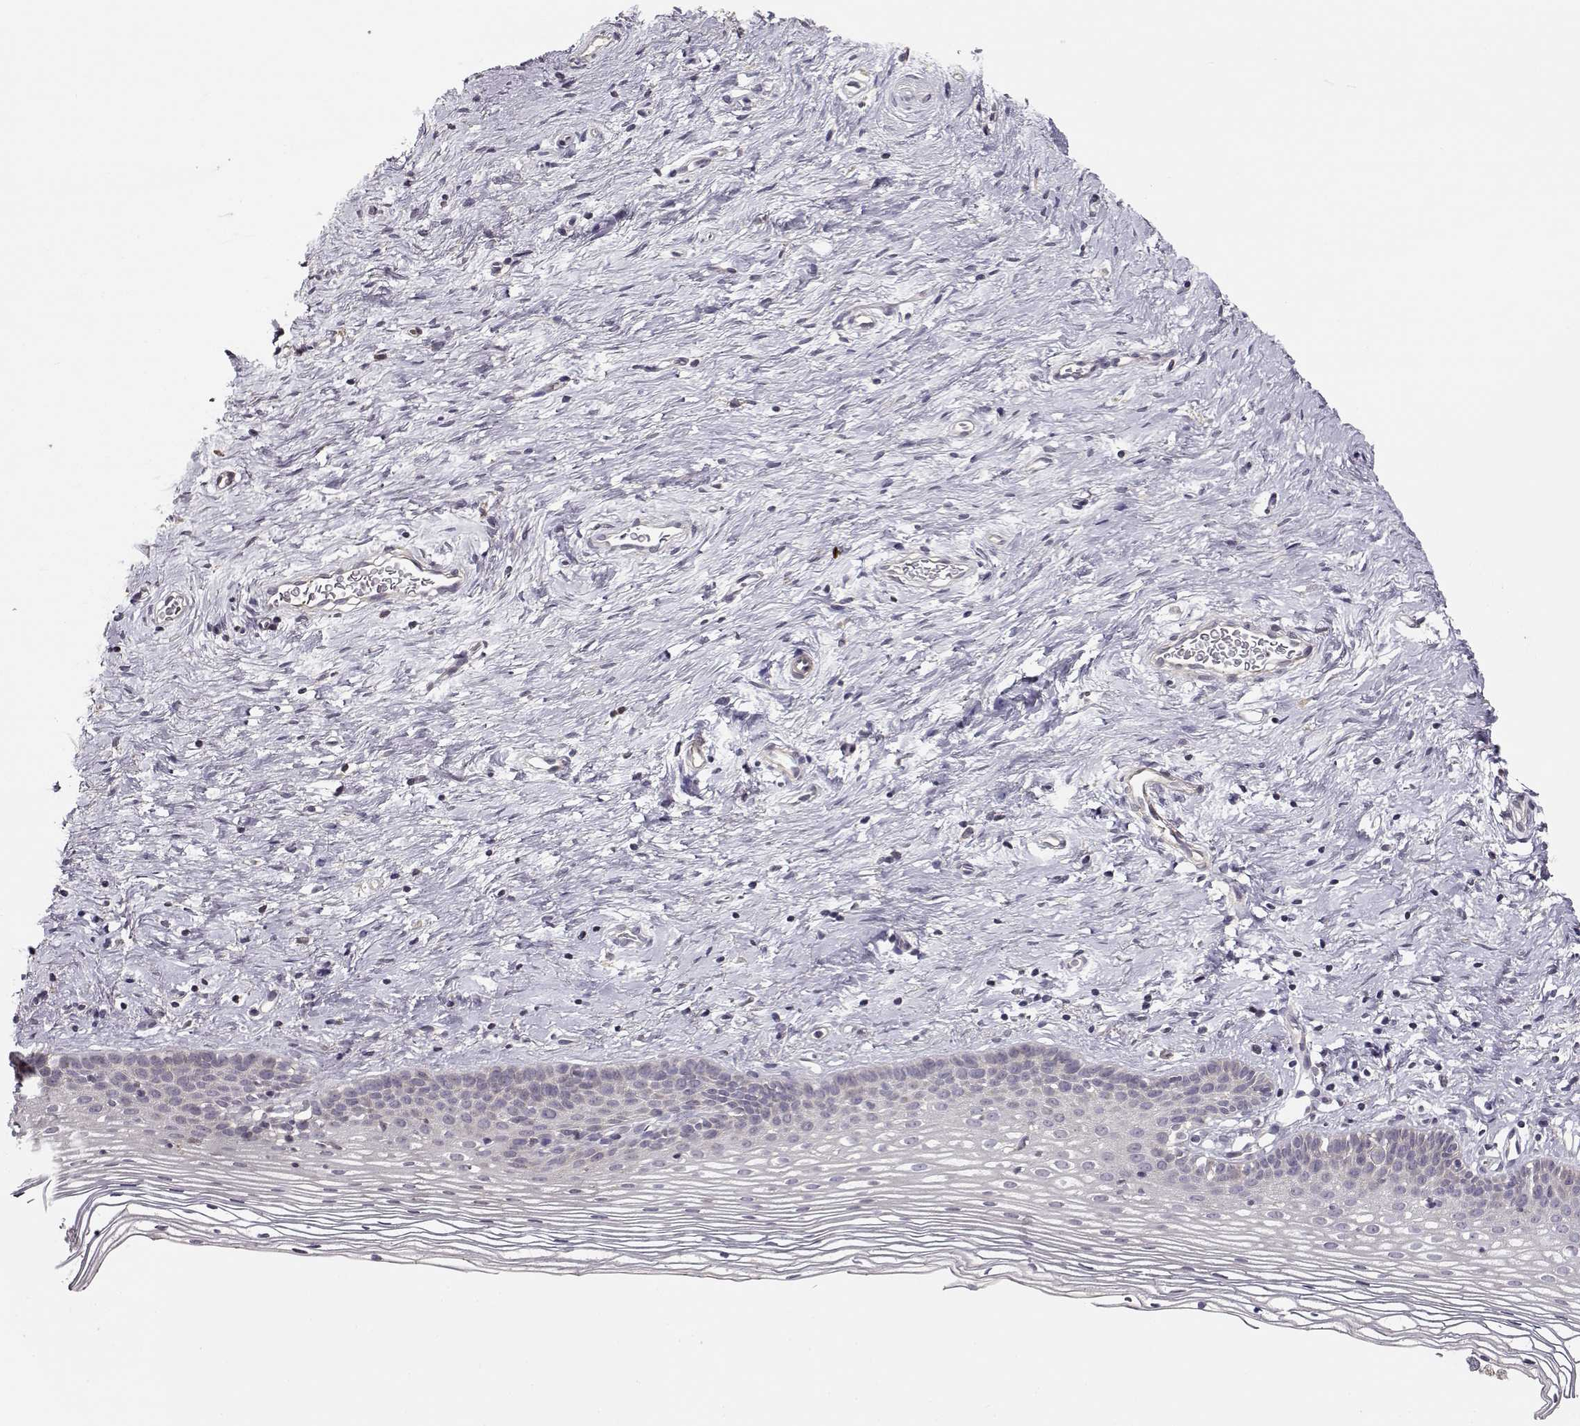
{"staining": {"intensity": "negative", "quantity": "none", "location": "none"}, "tissue": "cervix", "cell_type": "Glandular cells", "image_type": "normal", "snomed": [{"axis": "morphology", "description": "Normal tissue, NOS"}, {"axis": "topography", "description": "Cervix"}], "caption": "Immunohistochemical staining of normal cervix reveals no significant staining in glandular cells. Brightfield microscopy of immunohistochemistry (IHC) stained with DAB (3,3'-diaminobenzidine) (brown) and hematoxylin (blue), captured at high magnification.", "gene": "ENTPD8", "patient": {"sex": "female", "age": 39}}